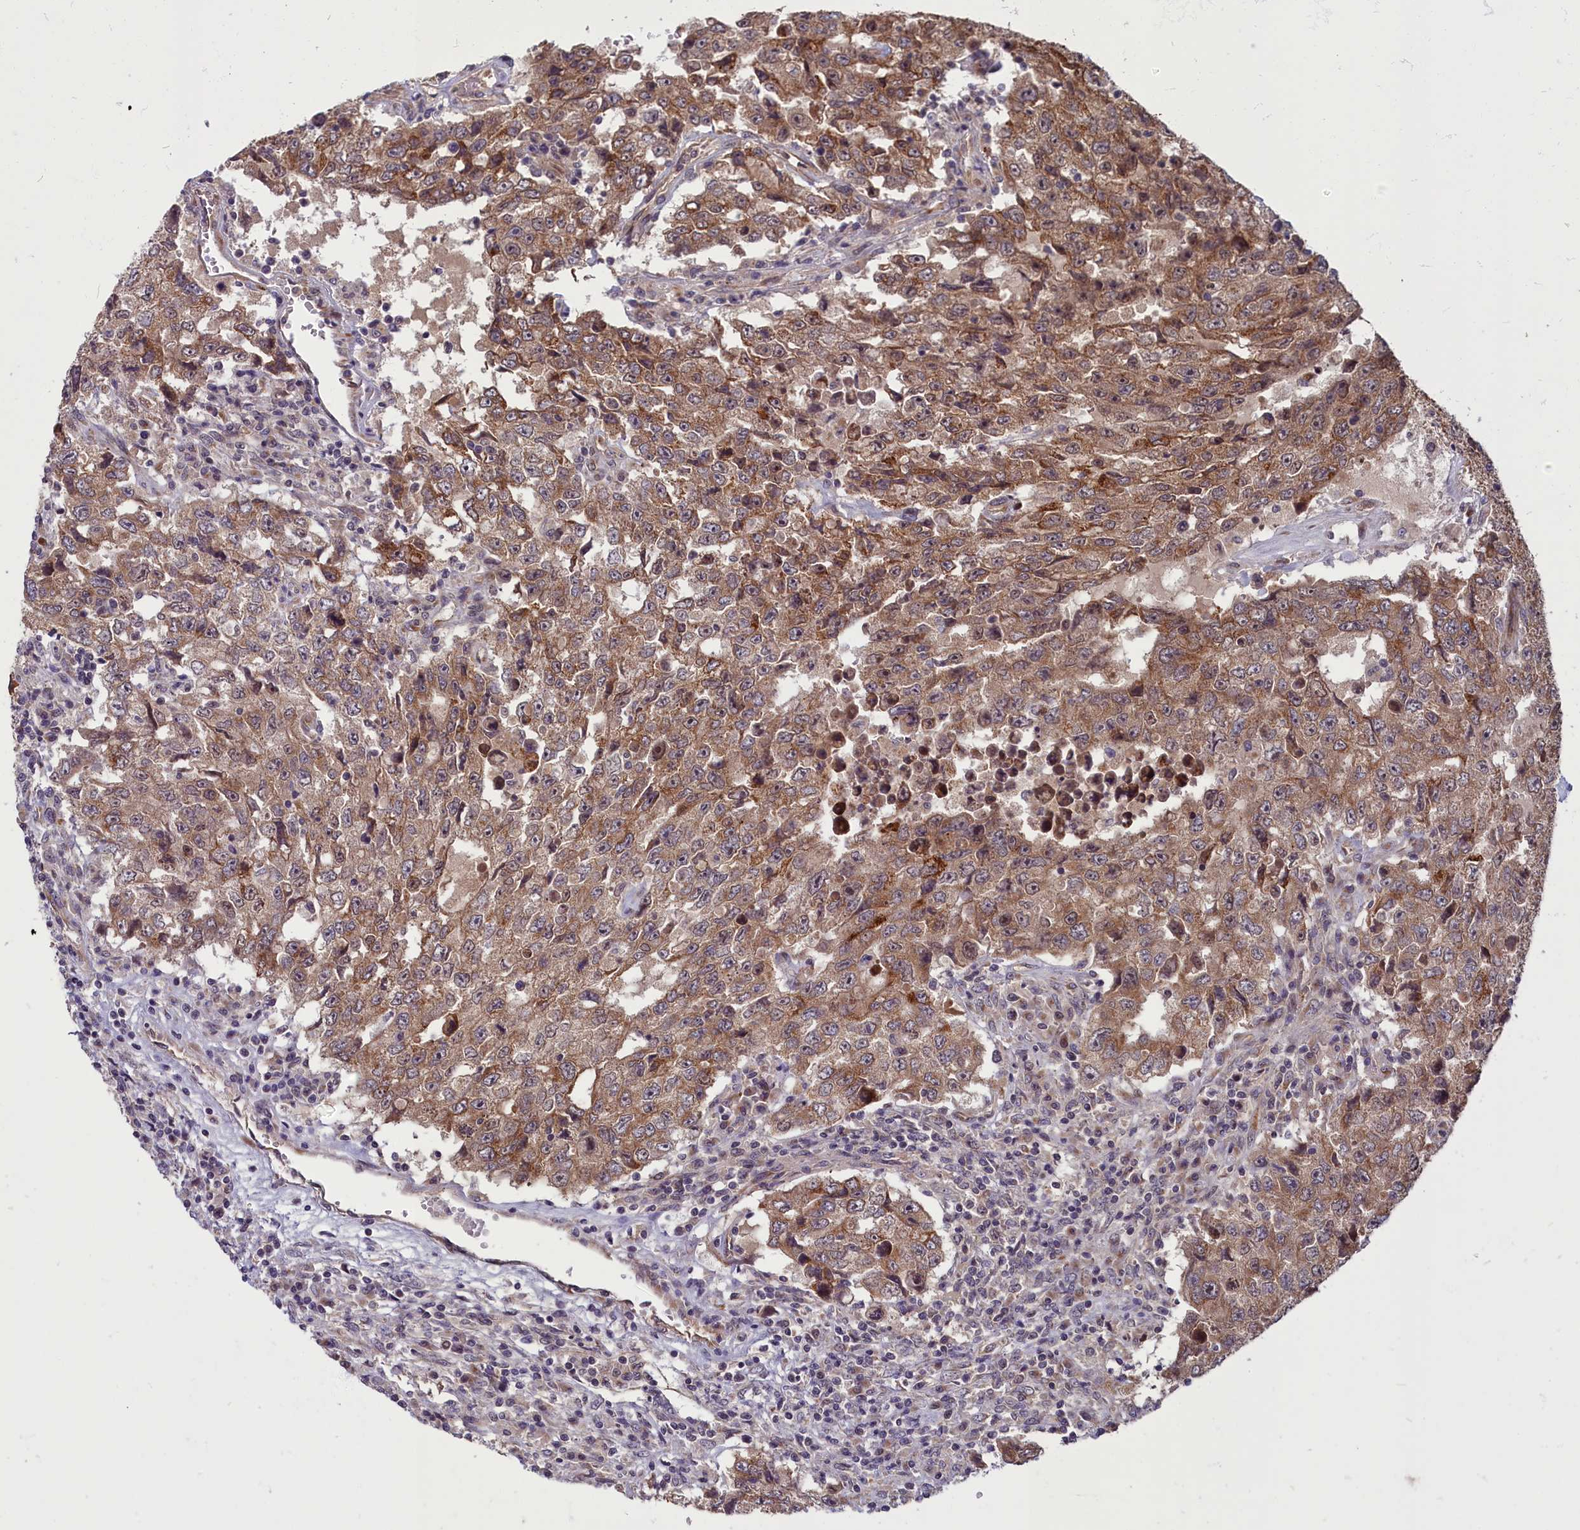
{"staining": {"intensity": "moderate", "quantity": ">75%", "location": "cytoplasmic/membranous"}, "tissue": "testis cancer", "cell_type": "Tumor cells", "image_type": "cancer", "snomed": [{"axis": "morphology", "description": "Carcinoma, Embryonal, NOS"}, {"axis": "topography", "description": "Testis"}], "caption": "Protein analysis of testis embryonal carcinoma tissue shows moderate cytoplasmic/membranous staining in about >75% of tumor cells.", "gene": "MYCBP", "patient": {"sex": "male", "age": 26}}